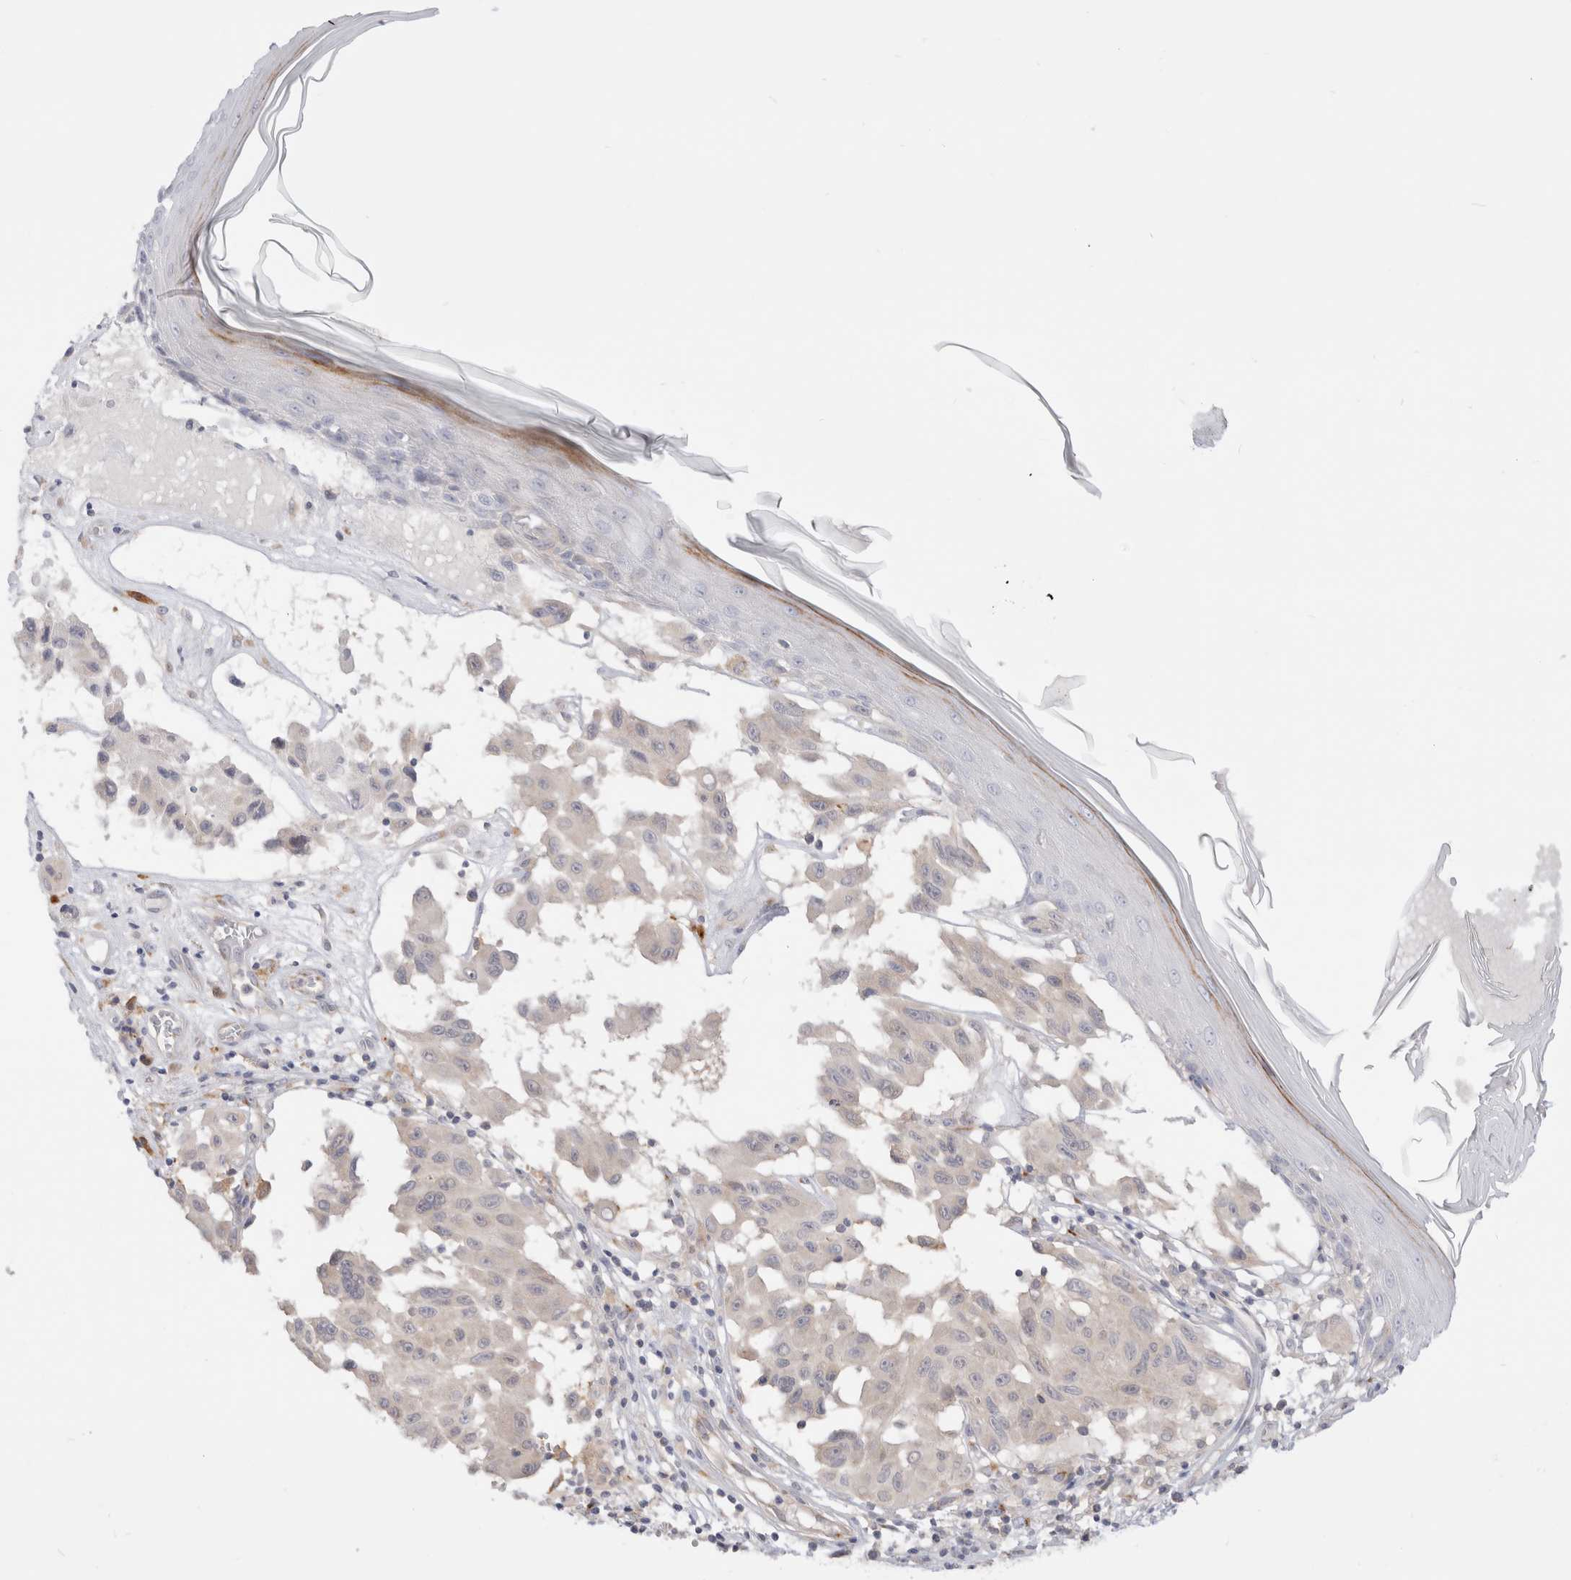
{"staining": {"intensity": "negative", "quantity": "none", "location": "none"}, "tissue": "melanoma", "cell_type": "Tumor cells", "image_type": "cancer", "snomed": [{"axis": "morphology", "description": "Malignant melanoma, NOS"}, {"axis": "topography", "description": "Skin"}], "caption": "High power microscopy micrograph of an IHC micrograph of malignant melanoma, revealing no significant staining in tumor cells.", "gene": "EFCAB13", "patient": {"sex": "male", "age": 30}}